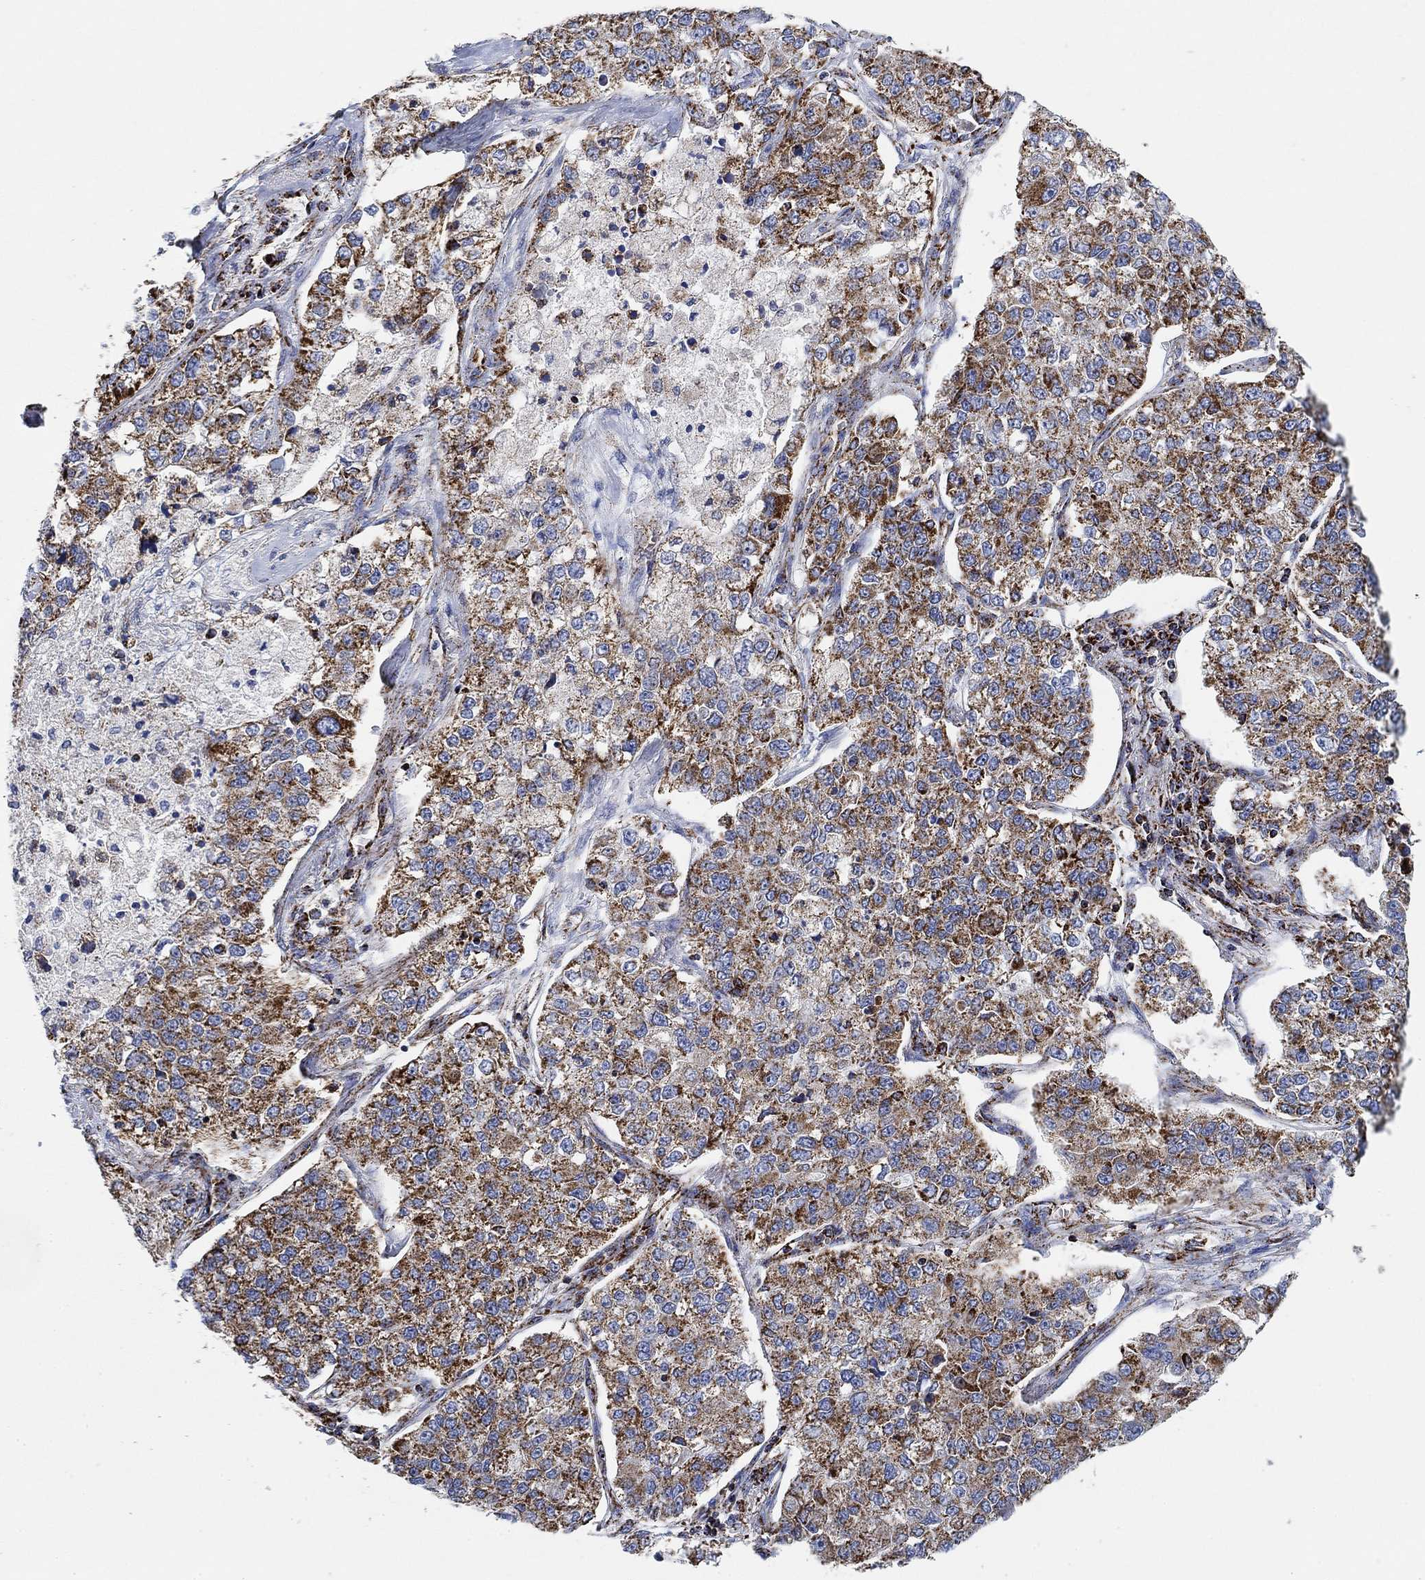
{"staining": {"intensity": "moderate", "quantity": "25%-75%", "location": "cytoplasmic/membranous"}, "tissue": "lung cancer", "cell_type": "Tumor cells", "image_type": "cancer", "snomed": [{"axis": "morphology", "description": "Adenocarcinoma, NOS"}, {"axis": "topography", "description": "Lung"}], "caption": "Immunohistochemical staining of lung cancer (adenocarcinoma) displays medium levels of moderate cytoplasmic/membranous staining in about 25%-75% of tumor cells.", "gene": "NDUFS3", "patient": {"sex": "male", "age": 49}}